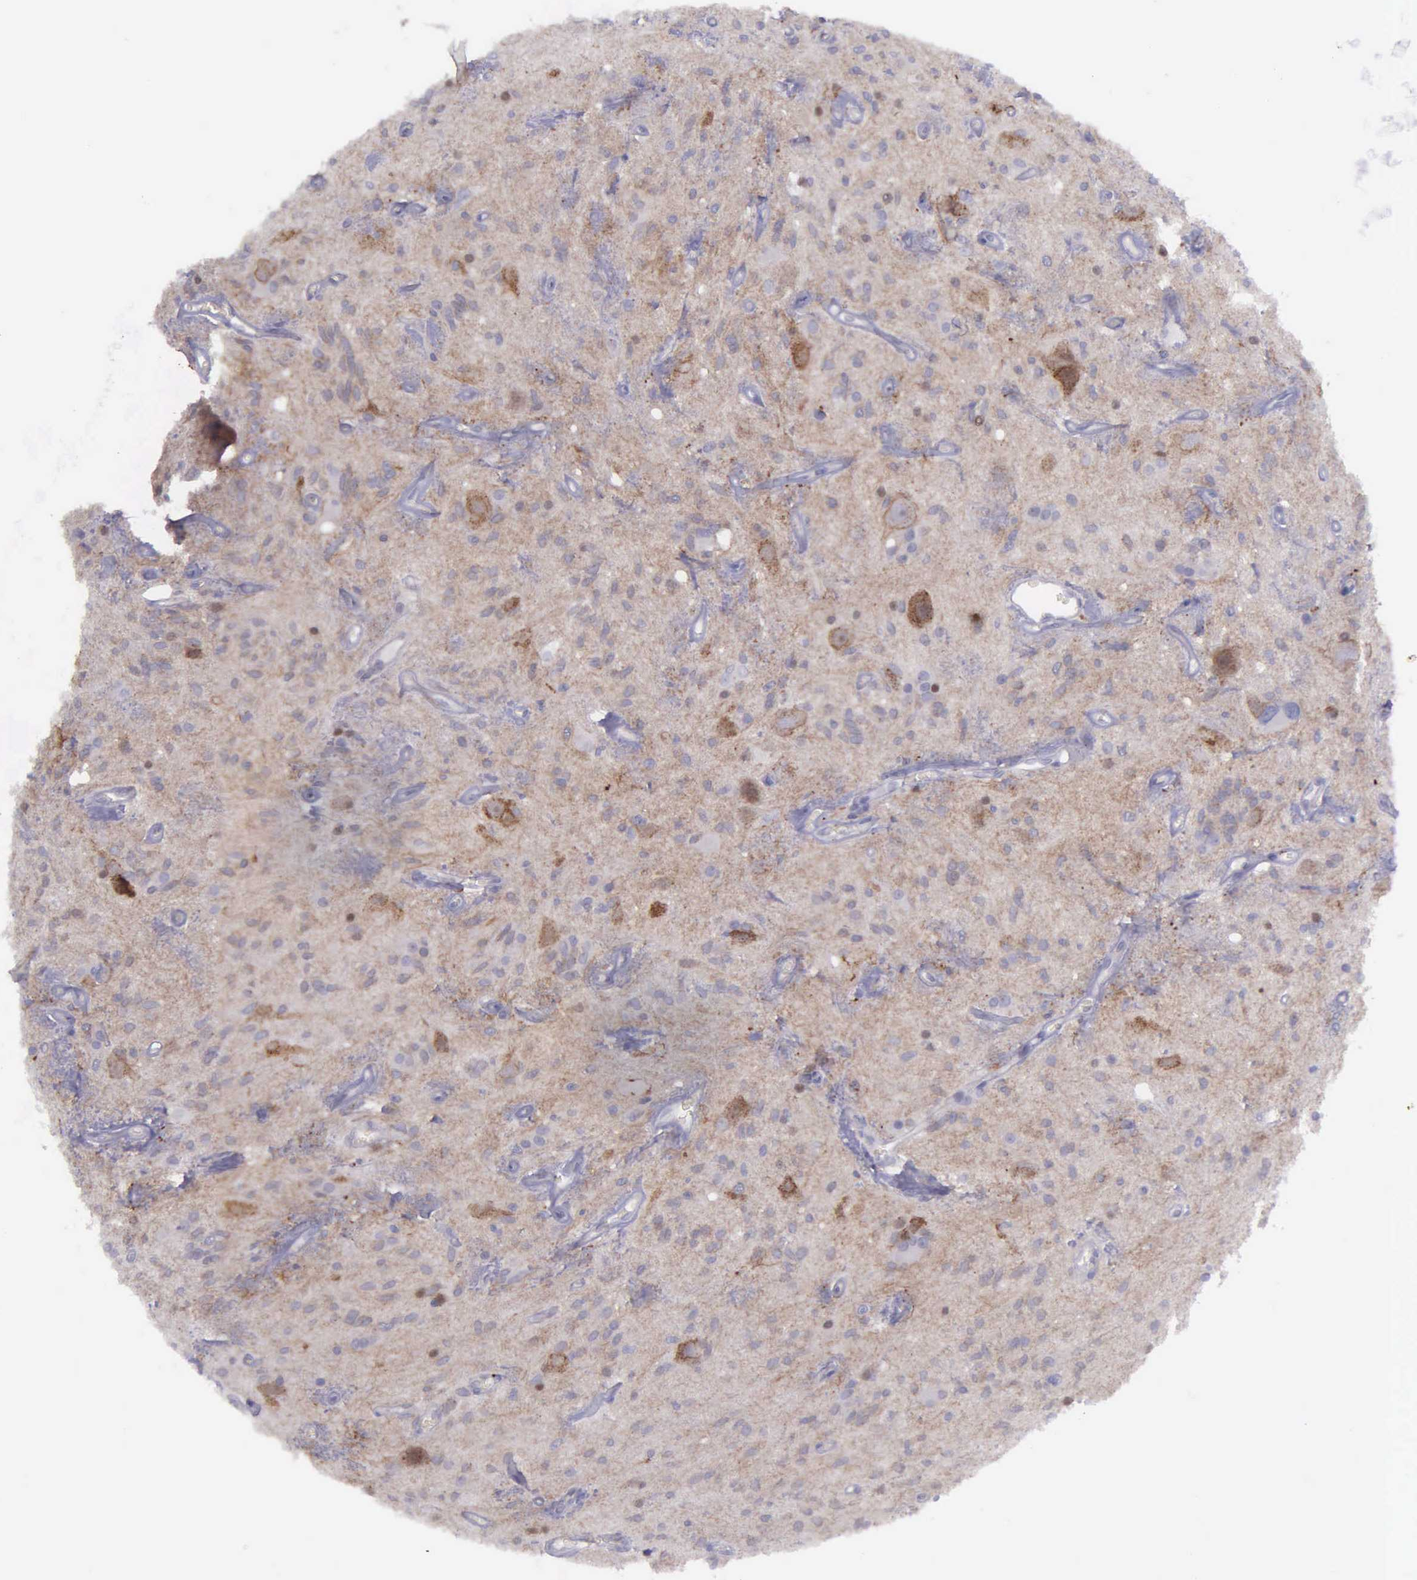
{"staining": {"intensity": "negative", "quantity": "none", "location": "none"}, "tissue": "glioma", "cell_type": "Tumor cells", "image_type": "cancer", "snomed": [{"axis": "morphology", "description": "Glioma, malignant, Low grade"}, {"axis": "topography", "description": "Brain"}], "caption": "Photomicrograph shows no significant protein staining in tumor cells of glioma.", "gene": "MICAL3", "patient": {"sex": "female", "age": 15}}